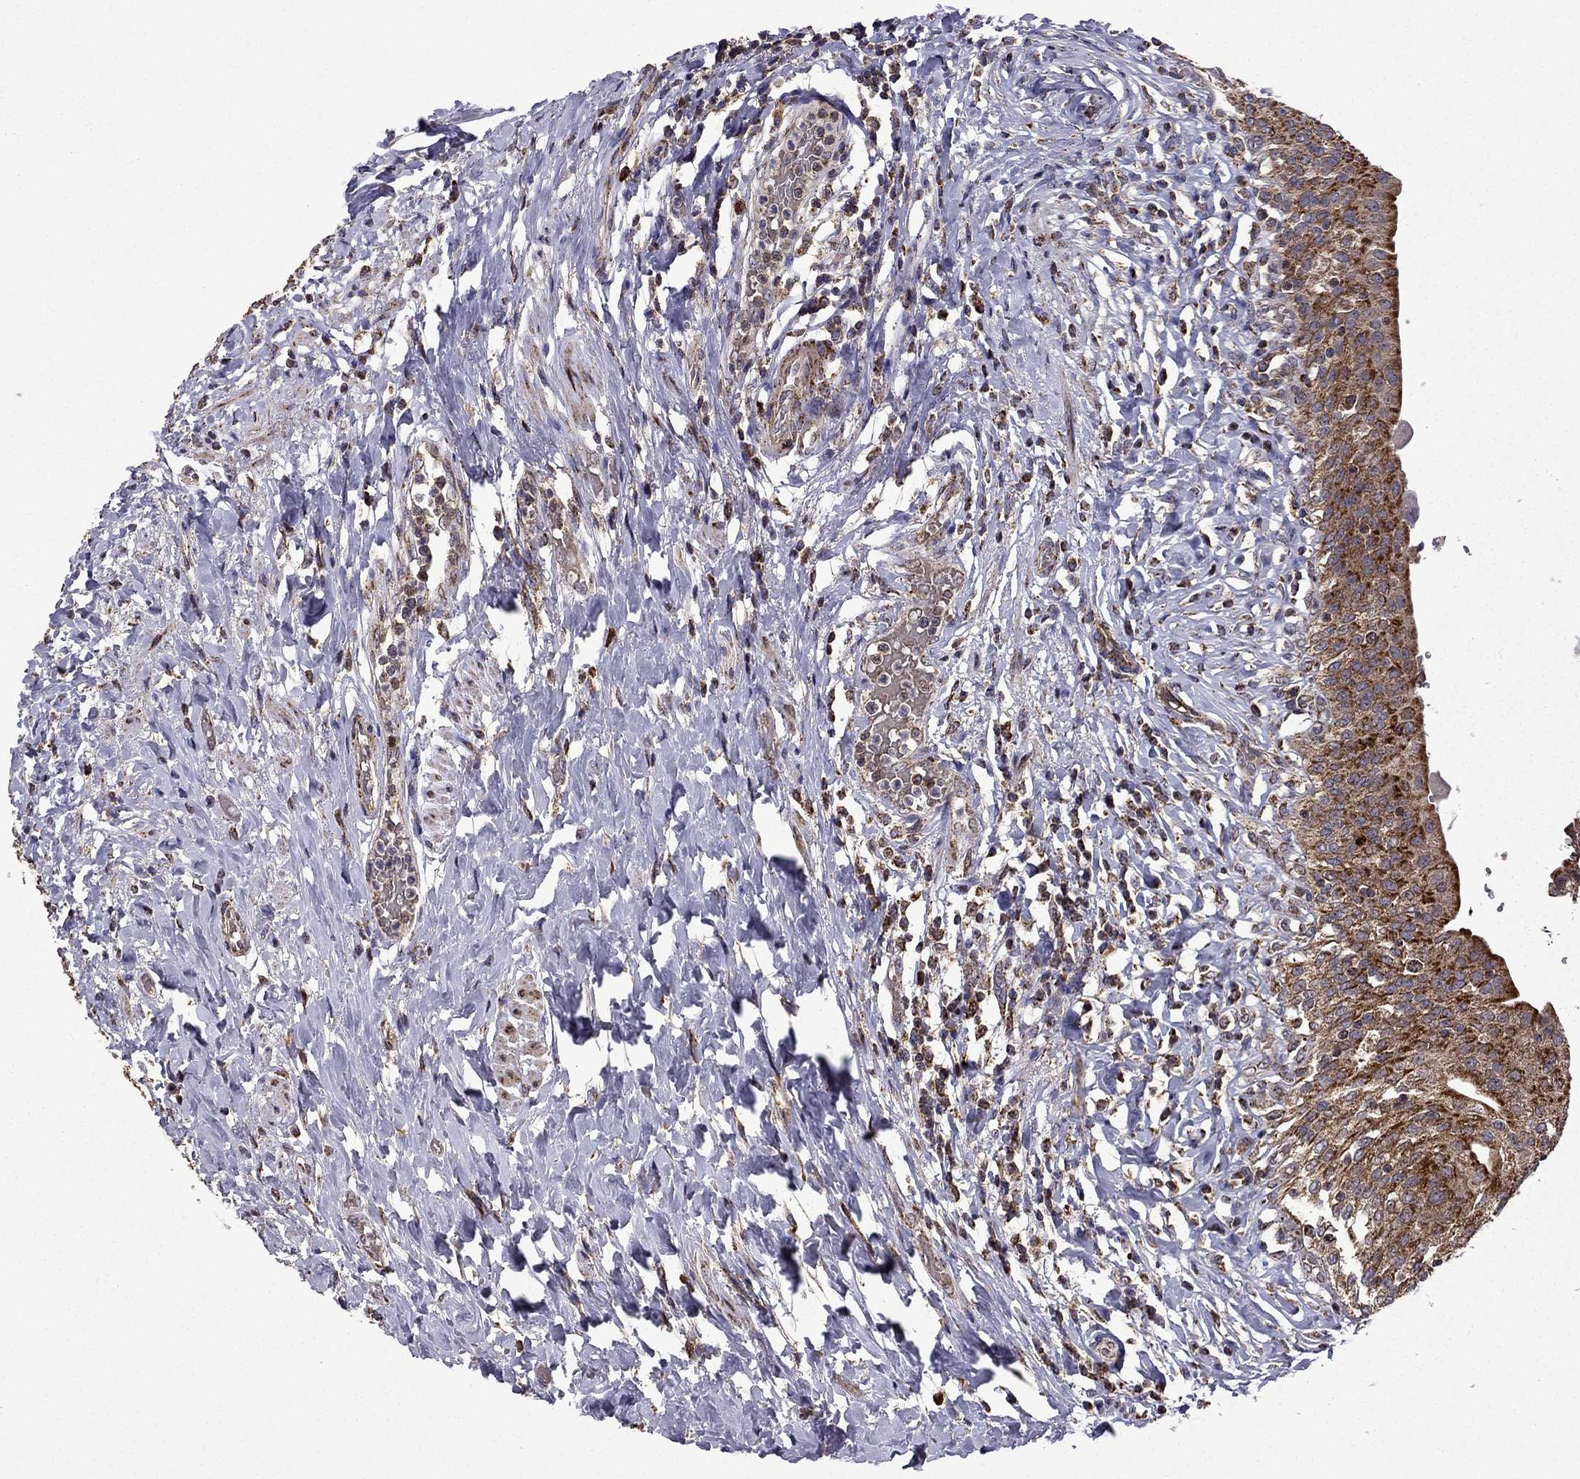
{"staining": {"intensity": "moderate", "quantity": ">75%", "location": "cytoplasmic/membranous"}, "tissue": "urinary bladder", "cell_type": "Urothelial cells", "image_type": "normal", "snomed": [{"axis": "morphology", "description": "Normal tissue, NOS"}, {"axis": "morphology", "description": "Inflammation, NOS"}, {"axis": "topography", "description": "Urinary bladder"}], "caption": "Approximately >75% of urothelial cells in benign human urinary bladder display moderate cytoplasmic/membranous protein staining as visualized by brown immunohistochemical staining.", "gene": "TAB2", "patient": {"sex": "male", "age": 64}}